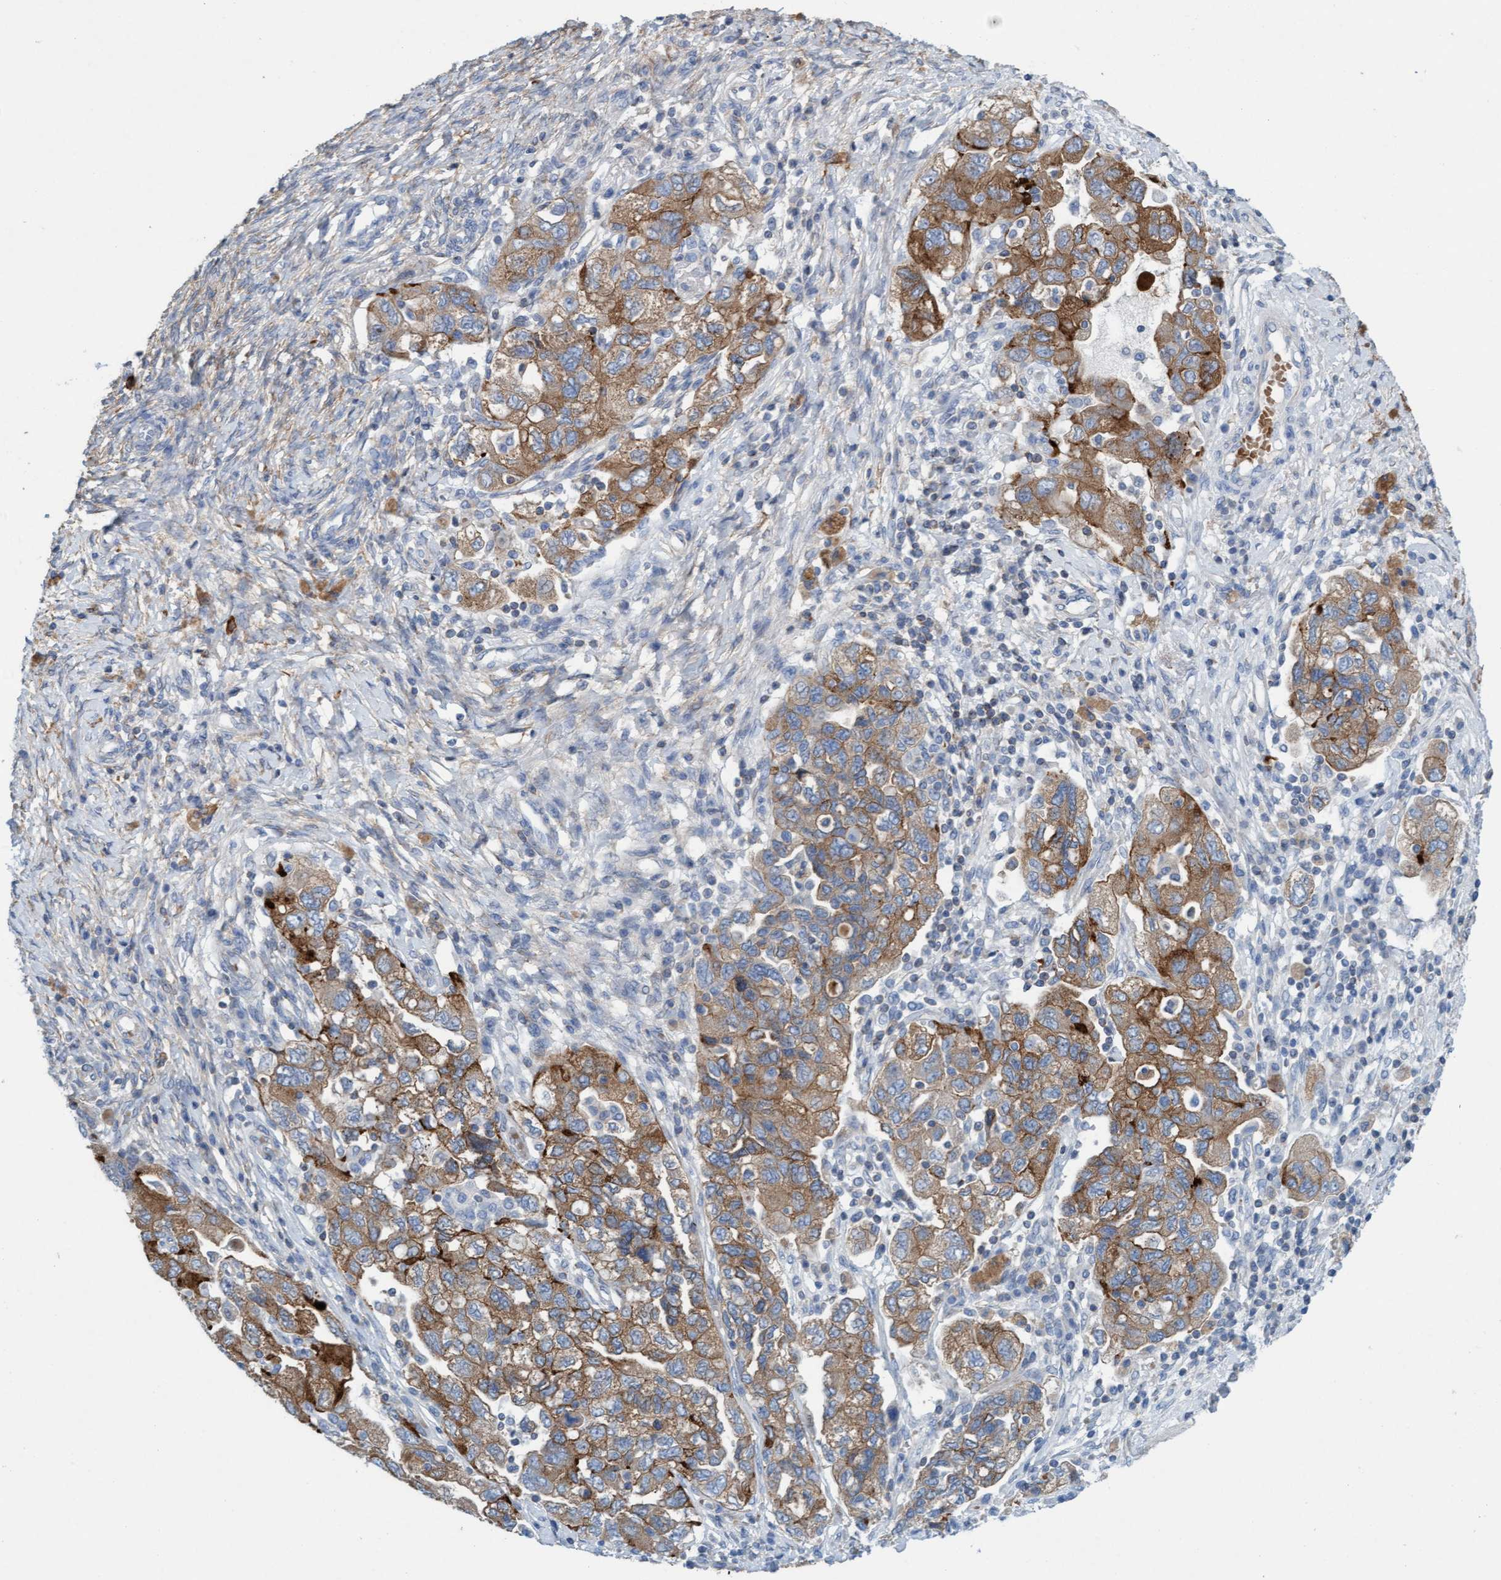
{"staining": {"intensity": "moderate", "quantity": ">75%", "location": "cytoplasmic/membranous"}, "tissue": "ovarian cancer", "cell_type": "Tumor cells", "image_type": "cancer", "snomed": [{"axis": "morphology", "description": "Carcinoma, NOS"}, {"axis": "morphology", "description": "Cystadenocarcinoma, serous, NOS"}, {"axis": "topography", "description": "Ovary"}], "caption": "Human ovarian cancer stained with a brown dye exhibits moderate cytoplasmic/membranous positive staining in approximately >75% of tumor cells.", "gene": "SIGIRR", "patient": {"sex": "female", "age": 69}}